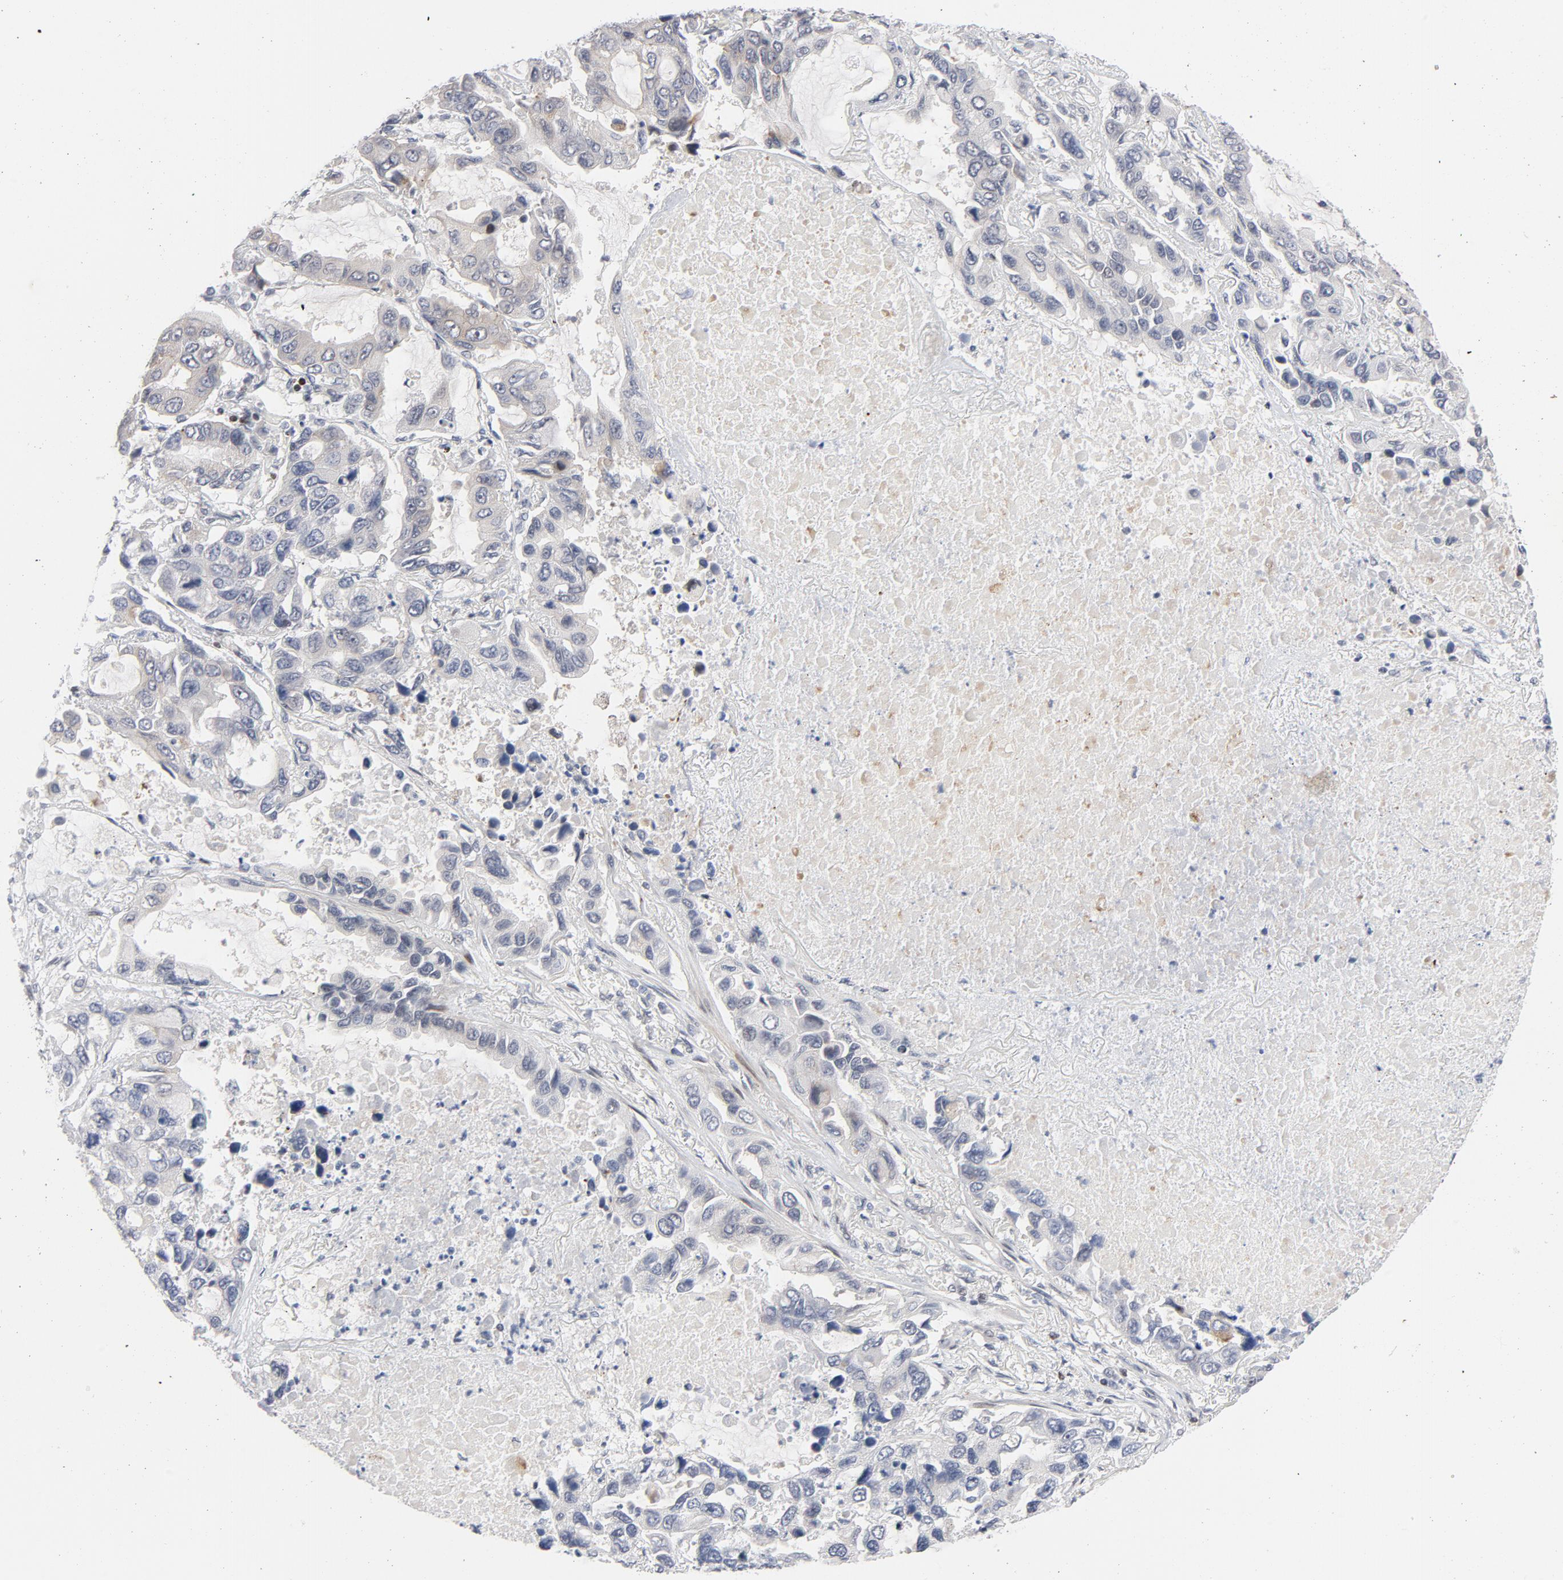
{"staining": {"intensity": "negative", "quantity": "none", "location": "none"}, "tissue": "lung cancer", "cell_type": "Tumor cells", "image_type": "cancer", "snomed": [{"axis": "morphology", "description": "Adenocarcinoma, NOS"}, {"axis": "topography", "description": "Lung"}], "caption": "Tumor cells show no significant protein positivity in lung adenocarcinoma.", "gene": "NFIC", "patient": {"sex": "male", "age": 64}}